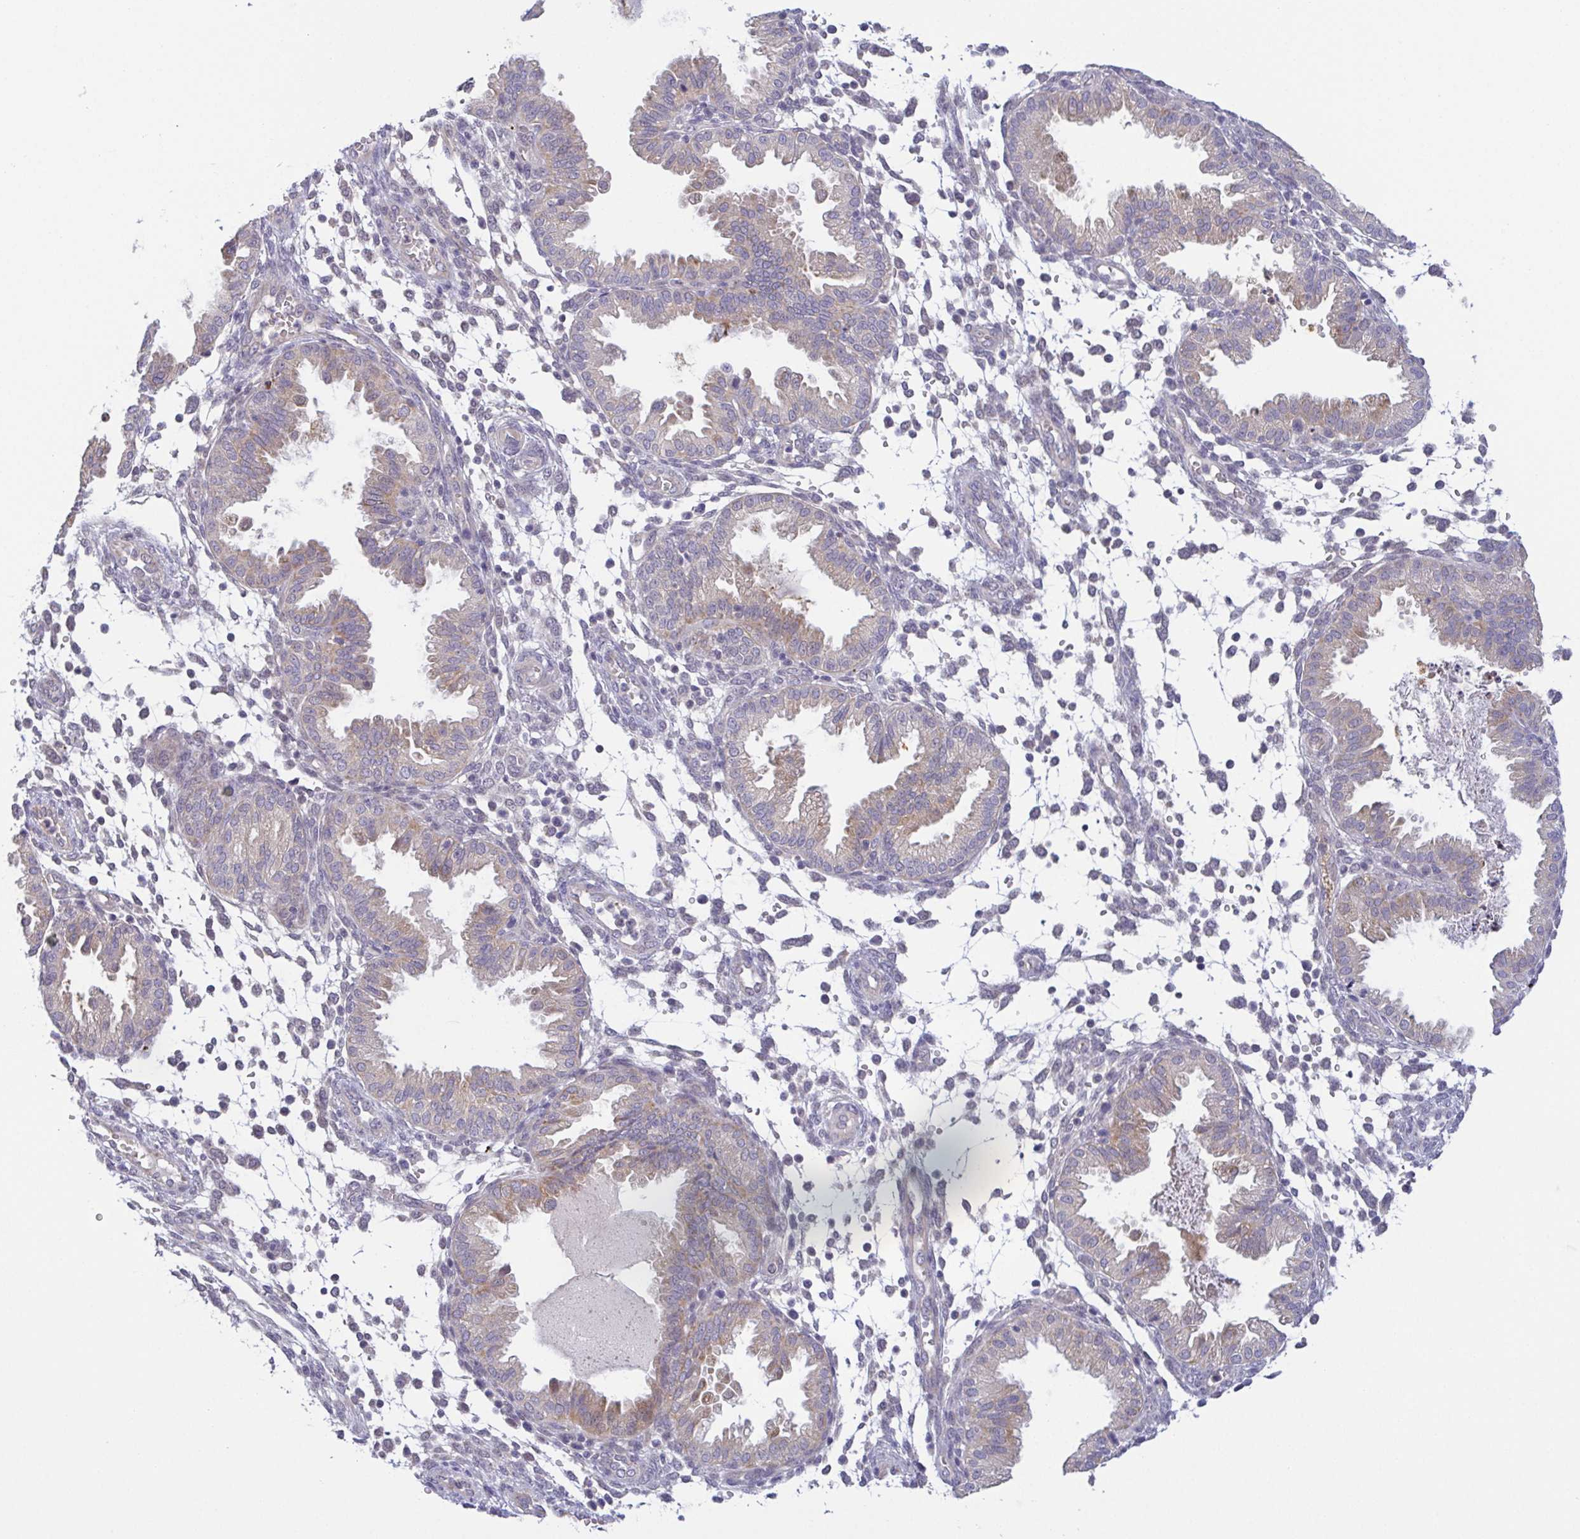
{"staining": {"intensity": "negative", "quantity": "none", "location": "none"}, "tissue": "endometrium", "cell_type": "Cells in endometrial stroma", "image_type": "normal", "snomed": [{"axis": "morphology", "description": "Normal tissue, NOS"}, {"axis": "topography", "description": "Endometrium"}], "caption": "Immunohistochemistry histopathology image of unremarkable endometrium stained for a protein (brown), which reveals no staining in cells in endometrial stroma.", "gene": "BCL2L1", "patient": {"sex": "female", "age": 33}}